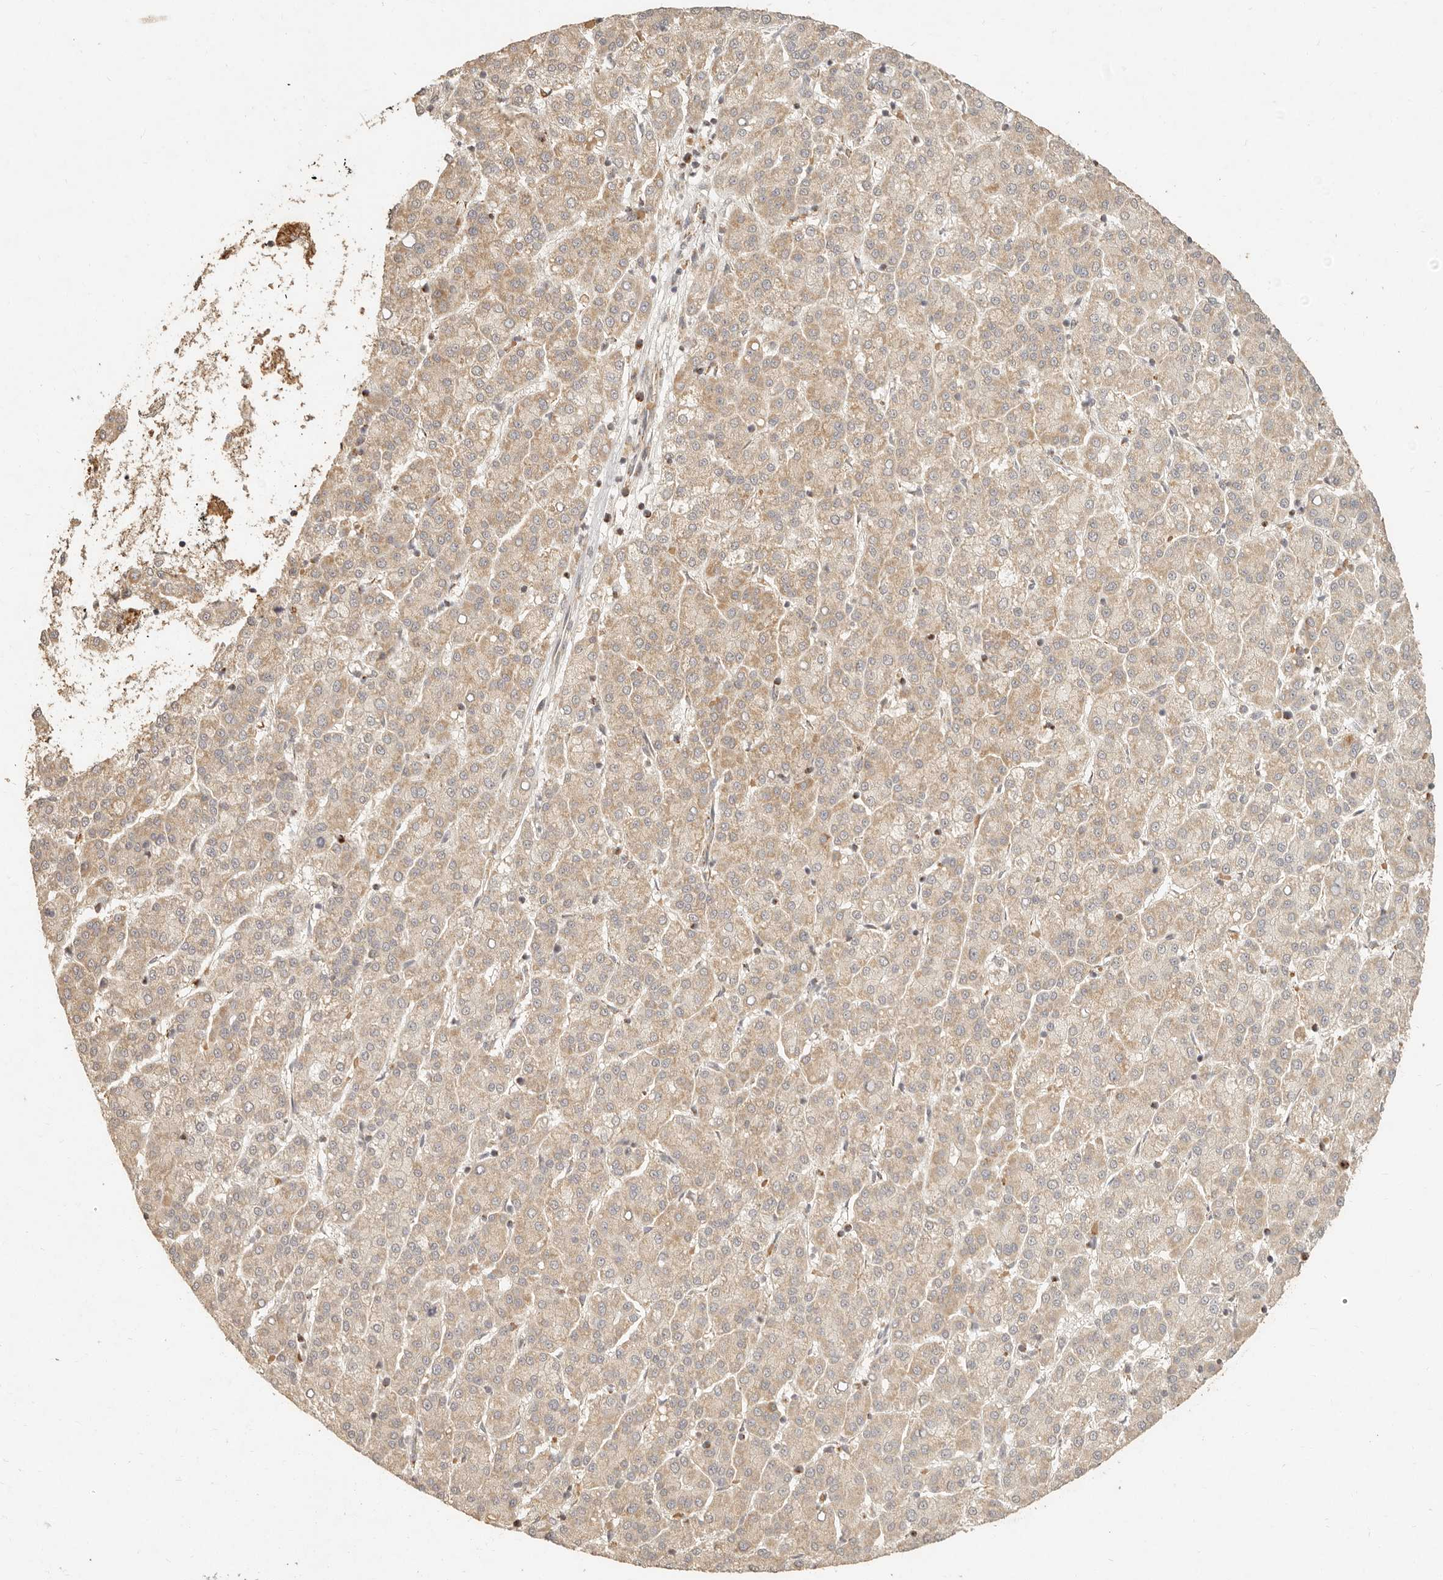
{"staining": {"intensity": "weak", "quantity": ">75%", "location": "cytoplasmic/membranous"}, "tissue": "liver cancer", "cell_type": "Tumor cells", "image_type": "cancer", "snomed": [{"axis": "morphology", "description": "Carcinoma, Hepatocellular, NOS"}, {"axis": "topography", "description": "Liver"}], "caption": "Human liver cancer stained with a brown dye displays weak cytoplasmic/membranous positive expression in about >75% of tumor cells.", "gene": "MRPL55", "patient": {"sex": "female", "age": 58}}